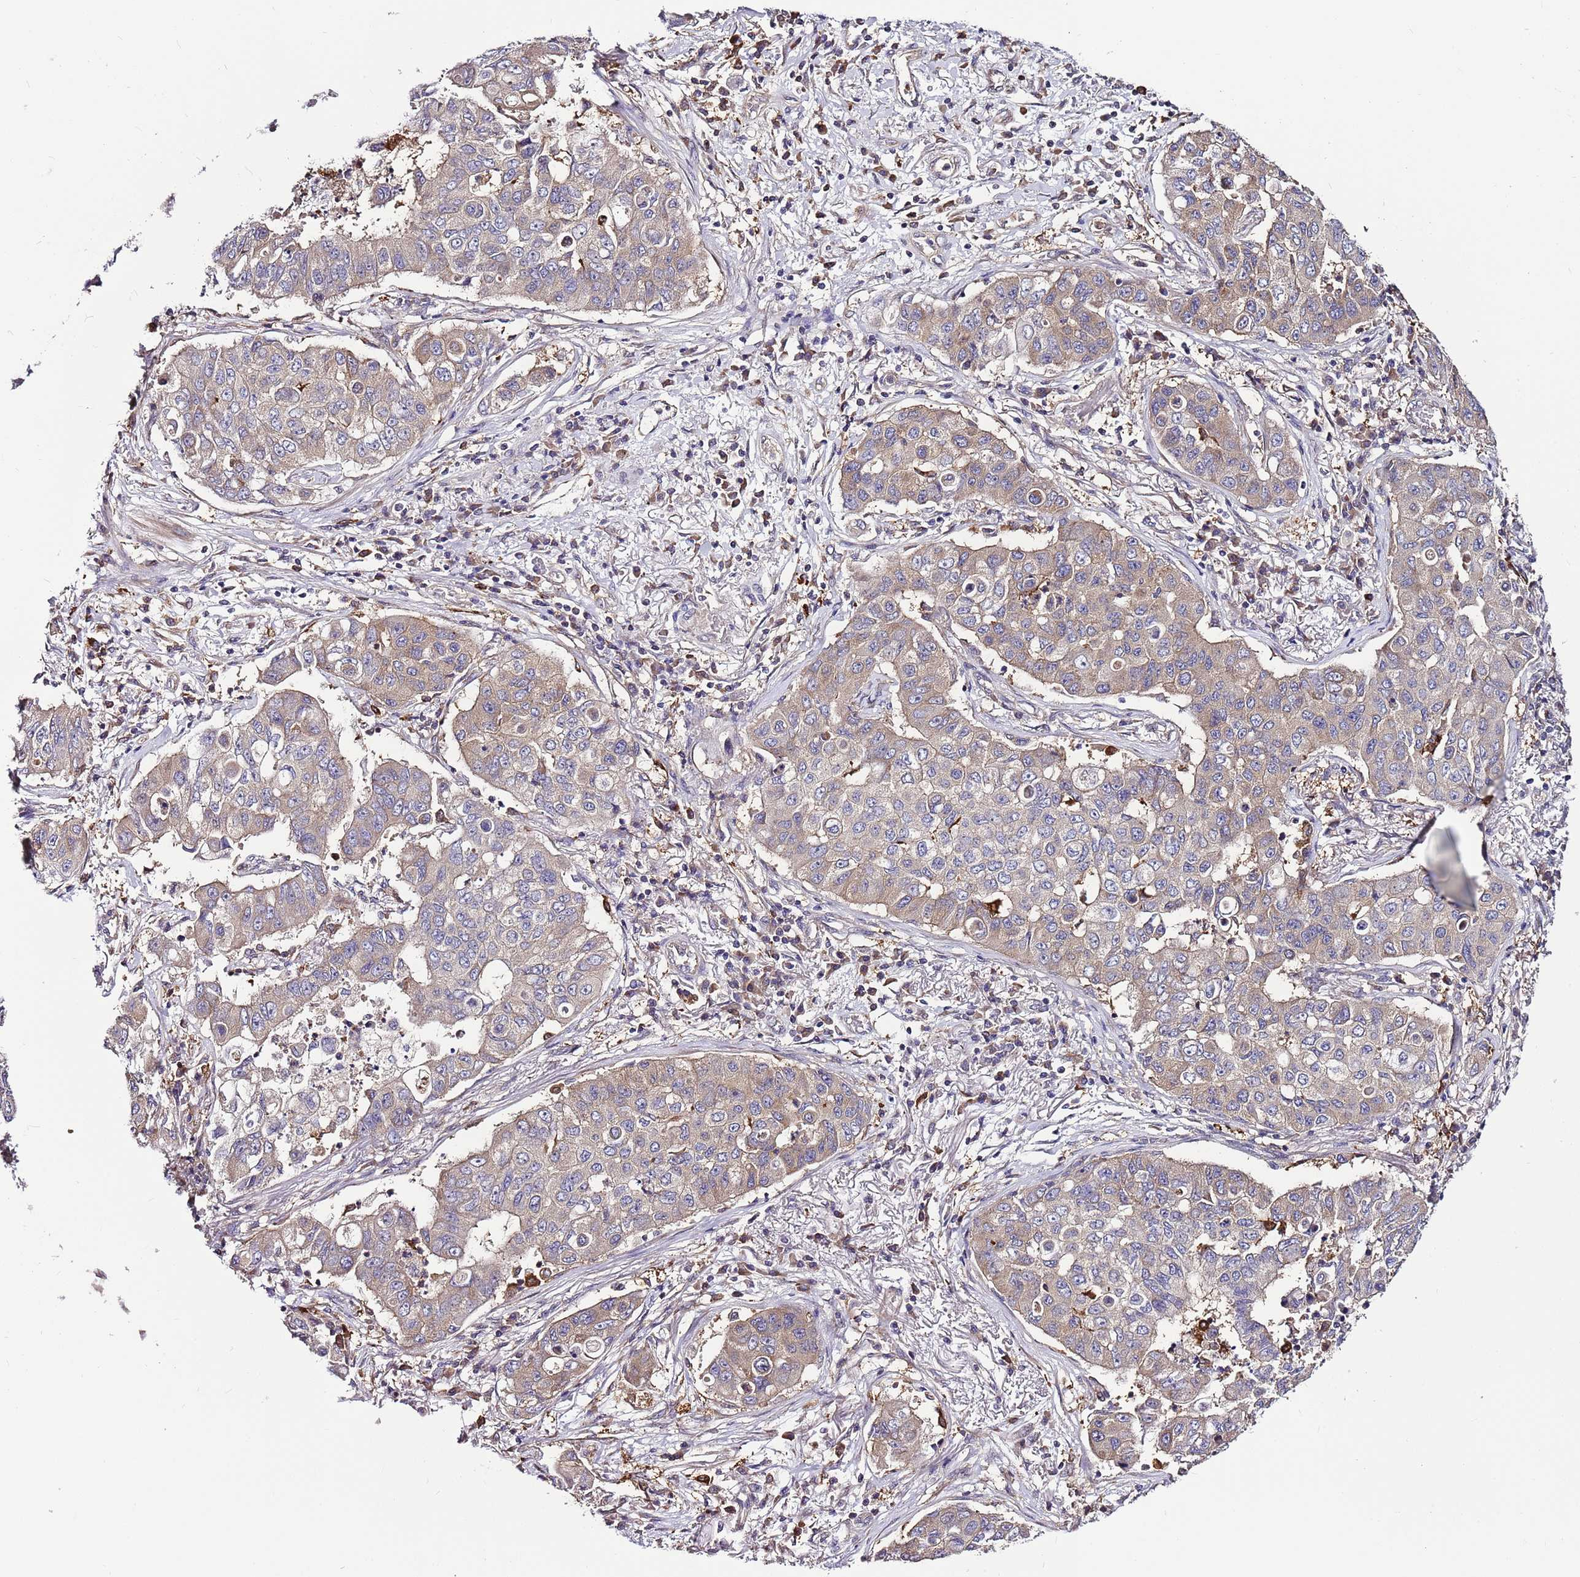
{"staining": {"intensity": "weak", "quantity": "25%-75%", "location": "cytoplasmic/membranous"}, "tissue": "lung cancer", "cell_type": "Tumor cells", "image_type": "cancer", "snomed": [{"axis": "morphology", "description": "Squamous cell carcinoma, NOS"}, {"axis": "topography", "description": "Lung"}], "caption": "Lung squamous cell carcinoma stained with a brown dye displays weak cytoplasmic/membranous positive positivity in approximately 25%-75% of tumor cells.", "gene": "ATXN2L", "patient": {"sex": "male", "age": 74}}